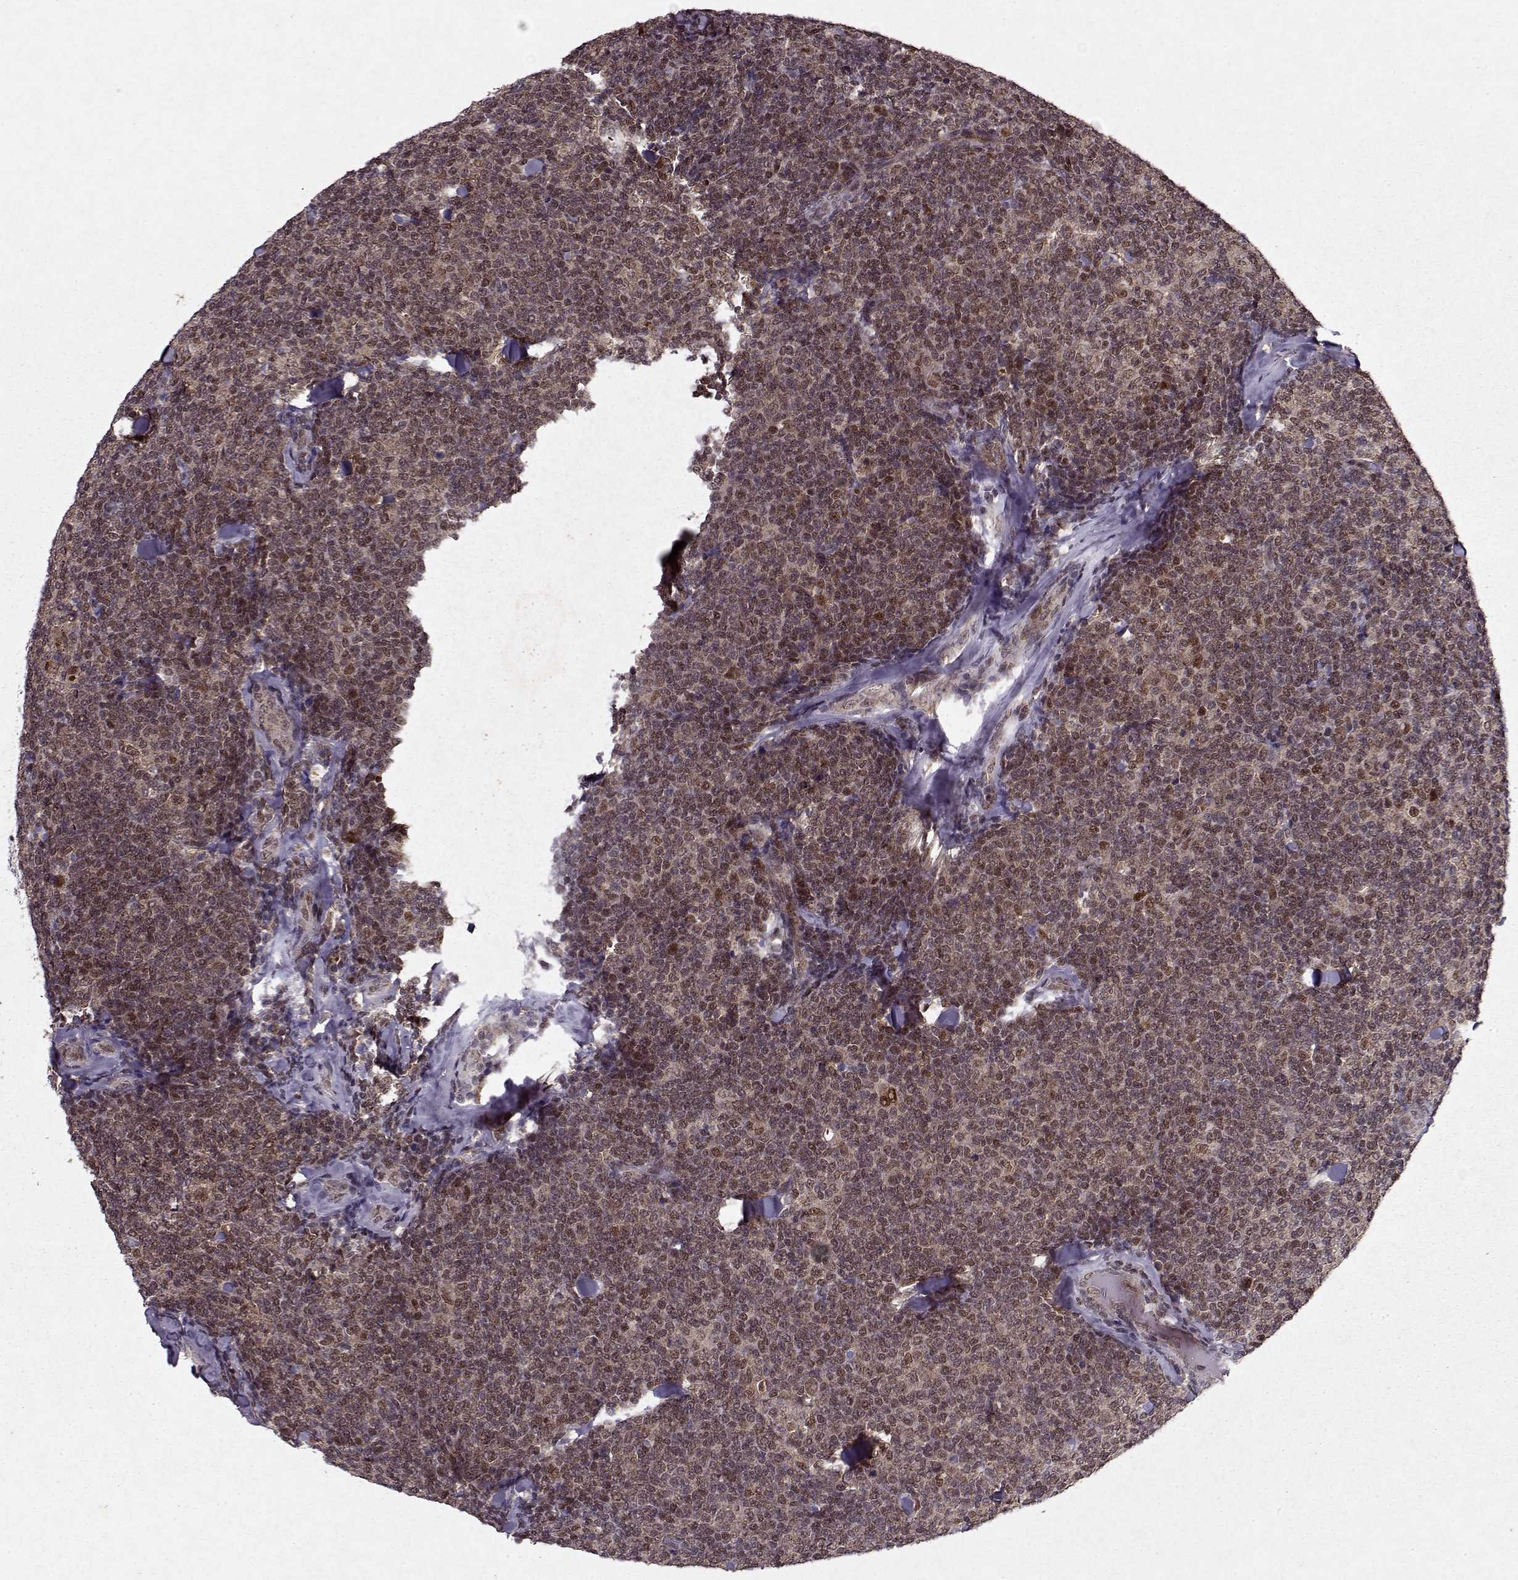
{"staining": {"intensity": "weak", "quantity": ">75%", "location": "cytoplasmic/membranous,nuclear"}, "tissue": "lymphoma", "cell_type": "Tumor cells", "image_type": "cancer", "snomed": [{"axis": "morphology", "description": "Malignant lymphoma, non-Hodgkin's type, Low grade"}, {"axis": "topography", "description": "Lymph node"}], "caption": "Lymphoma tissue shows weak cytoplasmic/membranous and nuclear staining in approximately >75% of tumor cells", "gene": "PSMA7", "patient": {"sex": "female", "age": 56}}